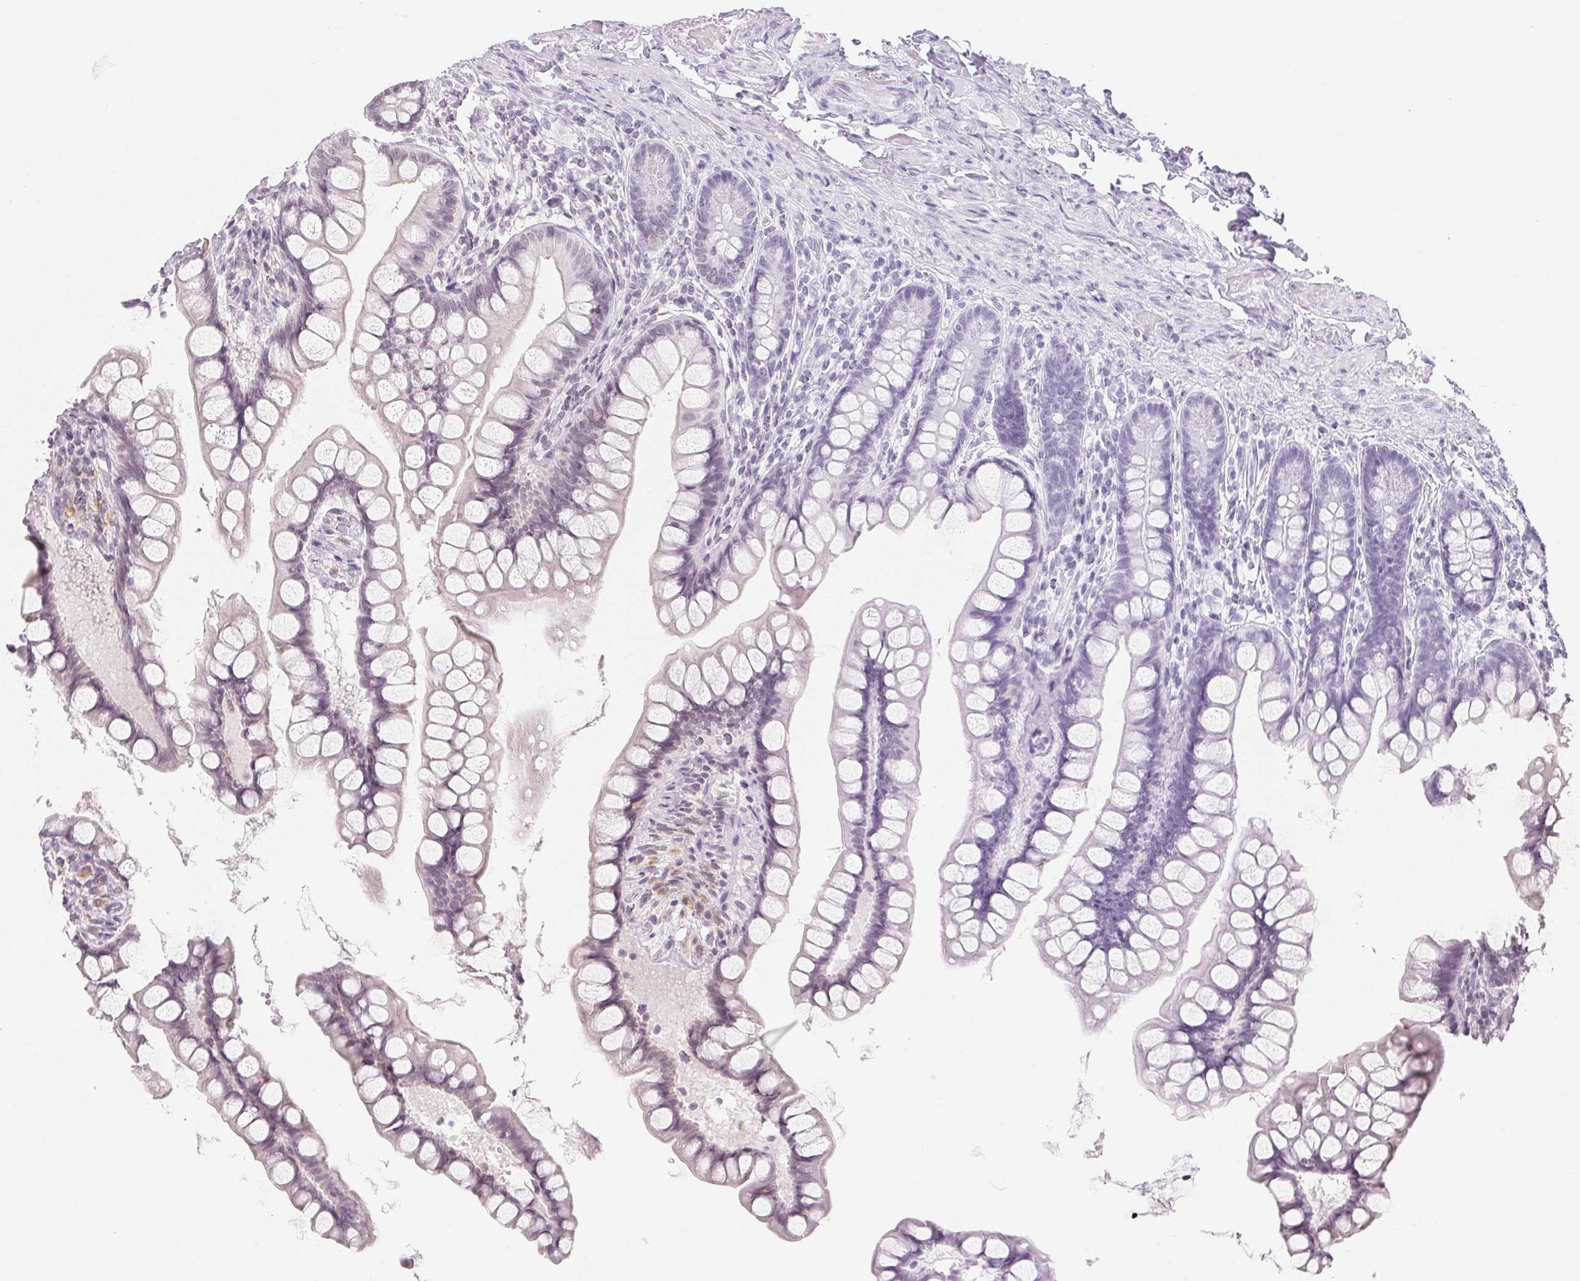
{"staining": {"intensity": "weak", "quantity": "25%-75%", "location": "nuclear"}, "tissue": "small intestine", "cell_type": "Glandular cells", "image_type": "normal", "snomed": [{"axis": "morphology", "description": "Normal tissue, NOS"}, {"axis": "topography", "description": "Small intestine"}], "caption": "This image reveals immunohistochemistry (IHC) staining of normal small intestine, with low weak nuclear positivity in approximately 25%-75% of glandular cells.", "gene": "NXF3", "patient": {"sex": "male", "age": 70}}